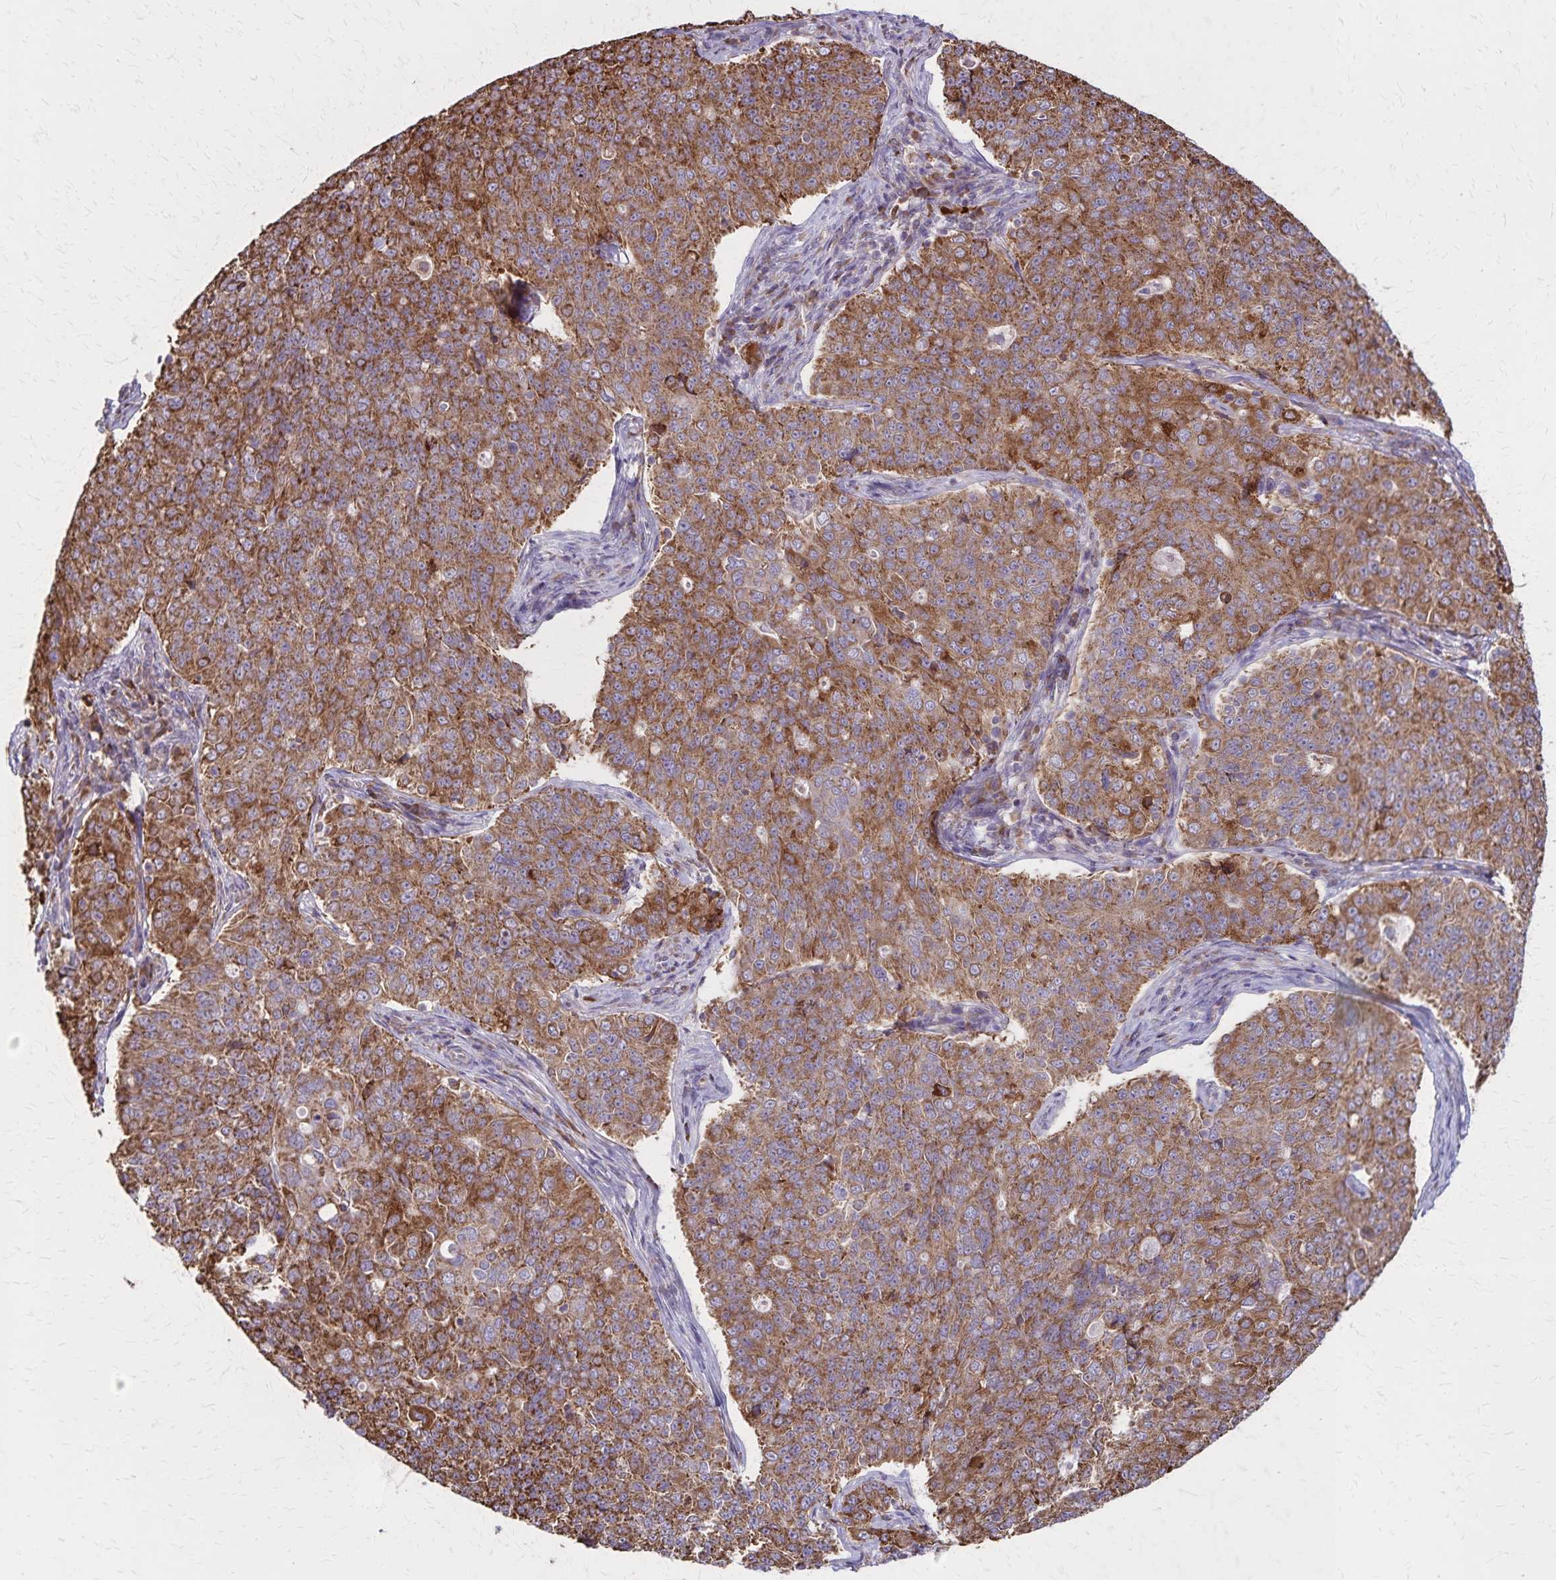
{"staining": {"intensity": "strong", "quantity": ">75%", "location": "cytoplasmic/membranous"}, "tissue": "endometrial cancer", "cell_type": "Tumor cells", "image_type": "cancer", "snomed": [{"axis": "morphology", "description": "Adenocarcinoma, NOS"}, {"axis": "topography", "description": "Endometrium"}], "caption": "Immunohistochemistry (IHC) staining of endometrial adenocarcinoma, which demonstrates high levels of strong cytoplasmic/membranous staining in about >75% of tumor cells indicating strong cytoplasmic/membranous protein expression. The staining was performed using DAB (brown) for protein detection and nuclei were counterstained in hematoxylin (blue).", "gene": "RNF10", "patient": {"sex": "female", "age": 43}}